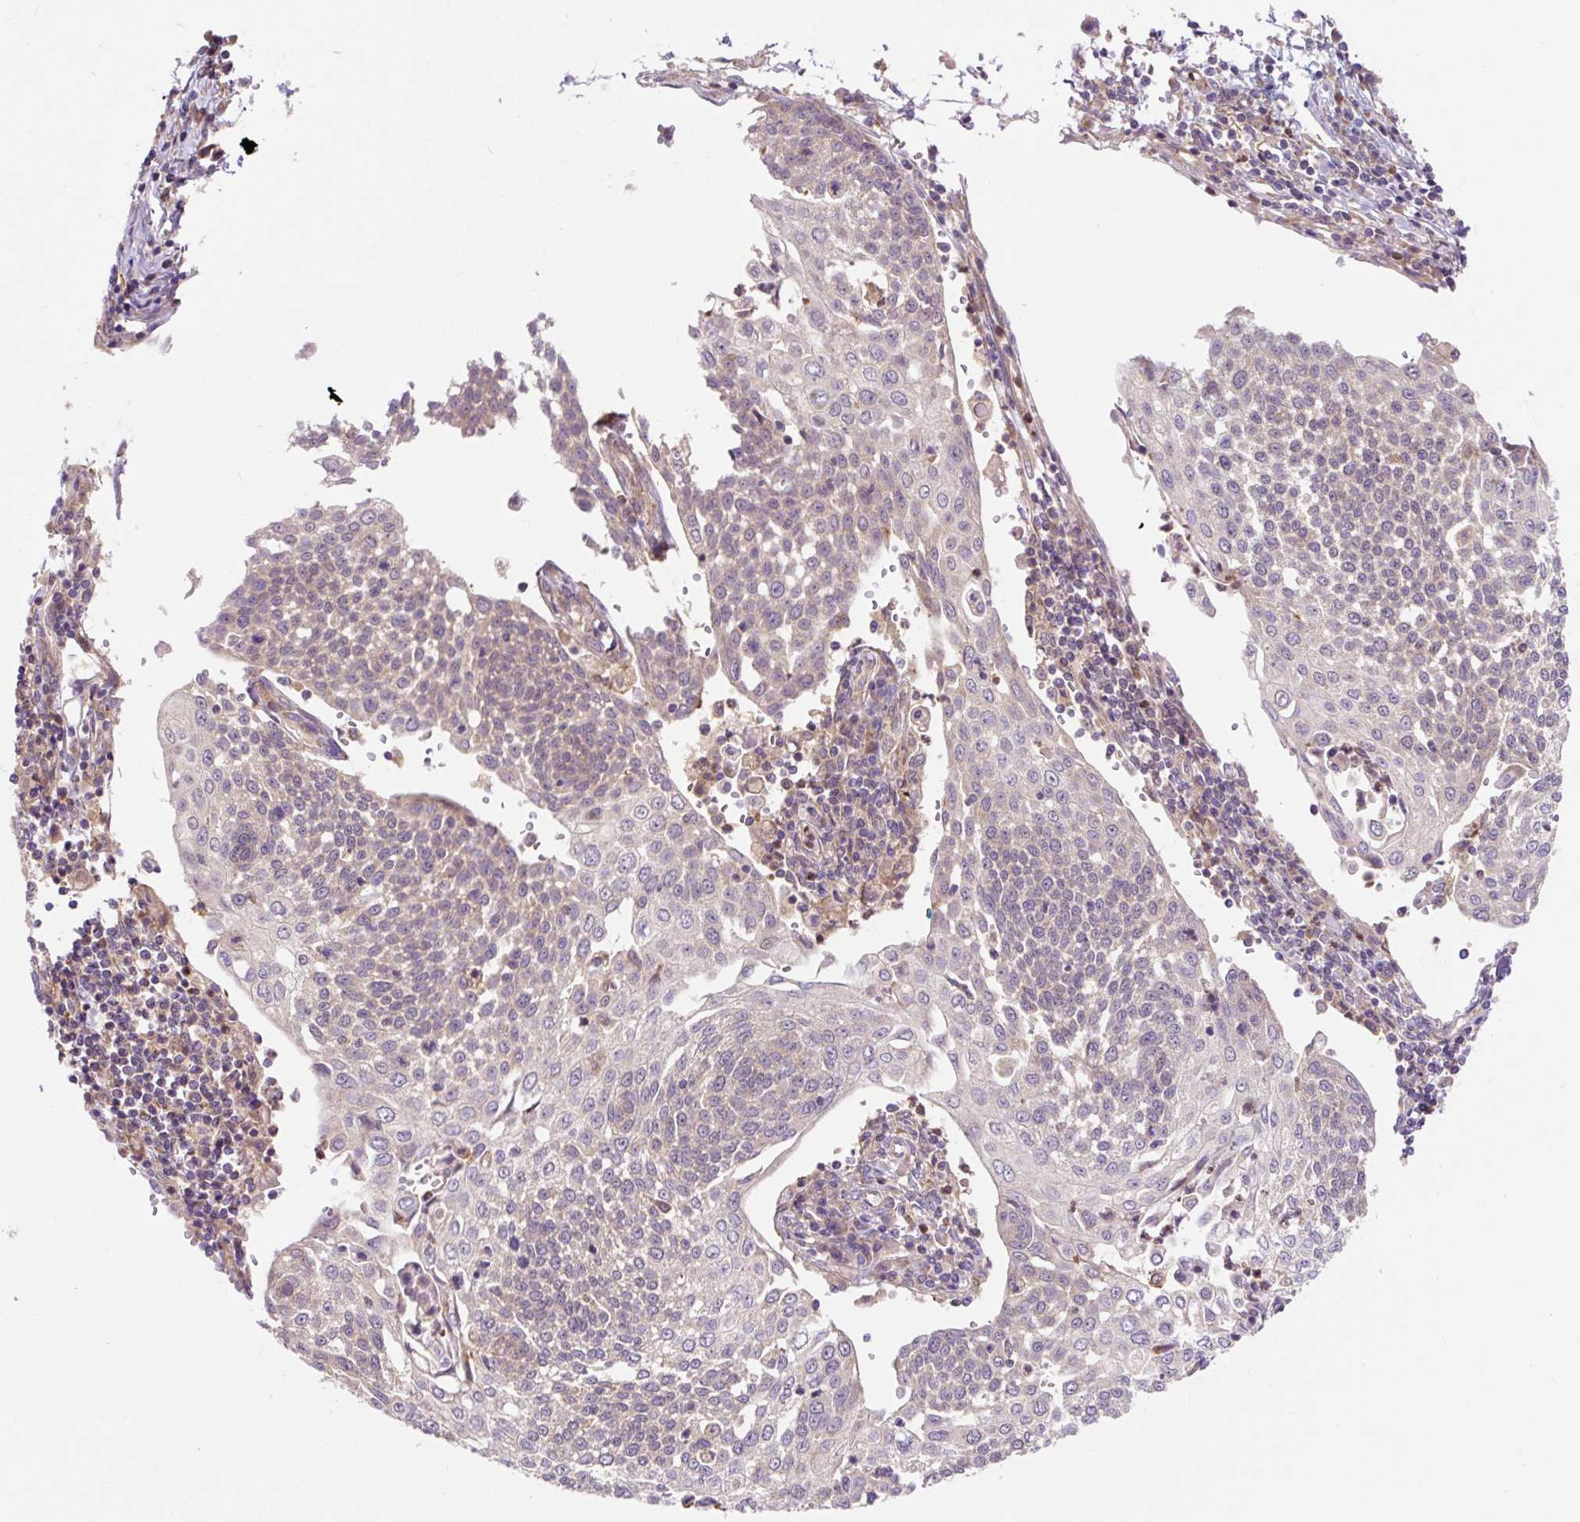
{"staining": {"intensity": "weak", "quantity": "25%-75%", "location": "cytoplasmic/membranous"}, "tissue": "cervical cancer", "cell_type": "Tumor cells", "image_type": "cancer", "snomed": [{"axis": "morphology", "description": "Squamous cell carcinoma, NOS"}, {"axis": "topography", "description": "Cervix"}], "caption": "DAB (3,3'-diaminobenzidine) immunohistochemical staining of cervical squamous cell carcinoma displays weak cytoplasmic/membranous protein expression in about 25%-75% of tumor cells.", "gene": "TRIAP1", "patient": {"sex": "female", "age": 34}}